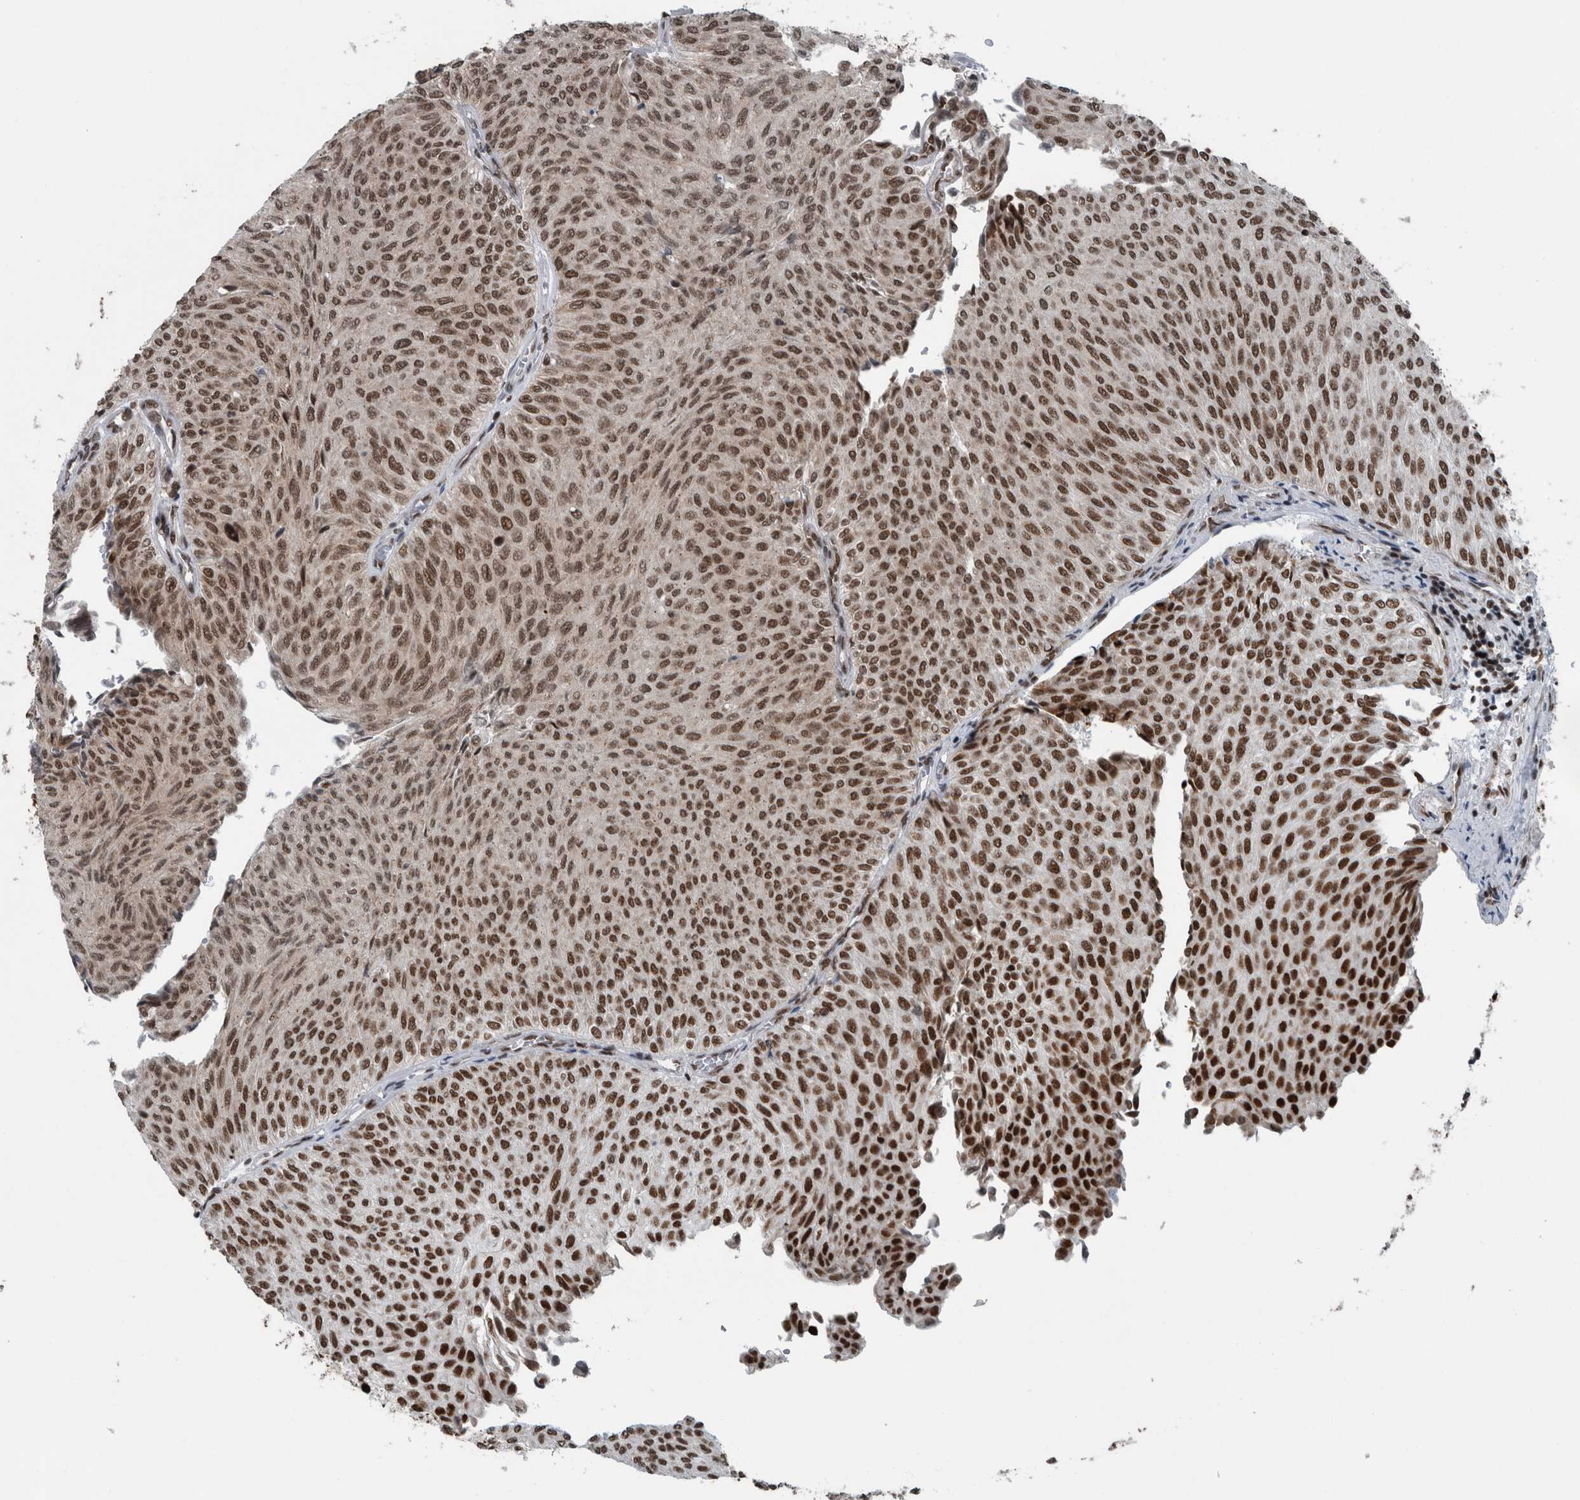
{"staining": {"intensity": "moderate", "quantity": ">75%", "location": "nuclear"}, "tissue": "urothelial cancer", "cell_type": "Tumor cells", "image_type": "cancer", "snomed": [{"axis": "morphology", "description": "Urothelial carcinoma, Low grade"}, {"axis": "topography", "description": "Urinary bladder"}], "caption": "The image exhibits immunohistochemical staining of urothelial carcinoma (low-grade). There is moderate nuclear positivity is identified in about >75% of tumor cells. The staining is performed using DAB (3,3'-diaminobenzidine) brown chromogen to label protein expression. The nuclei are counter-stained blue using hematoxylin.", "gene": "DNMT3A", "patient": {"sex": "male", "age": 78}}